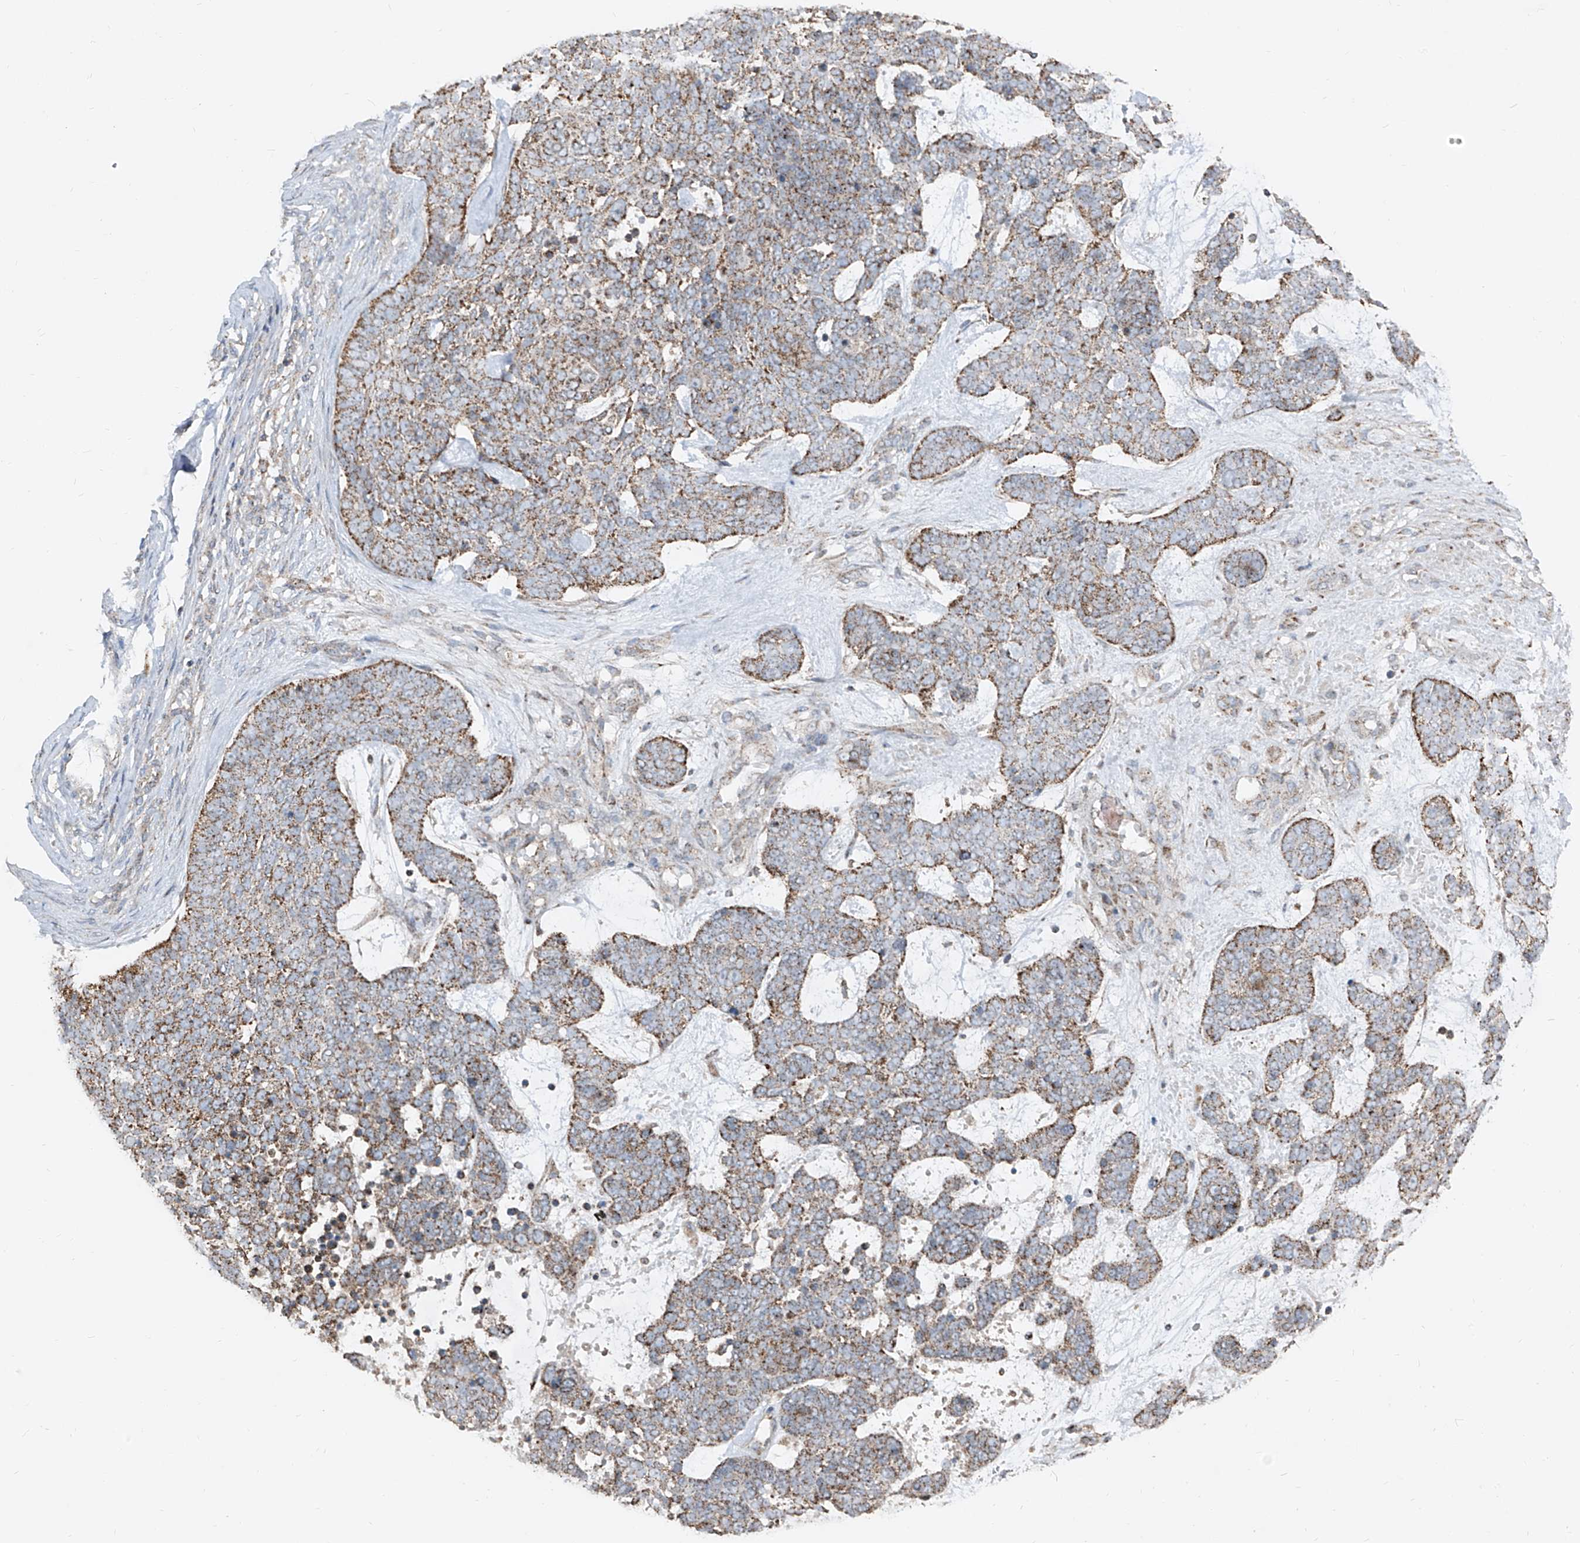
{"staining": {"intensity": "strong", "quantity": "25%-75%", "location": "cytoplasmic/membranous"}, "tissue": "skin cancer", "cell_type": "Tumor cells", "image_type": "cancer", "snomed": [{"axis": "morphology", "description": "Basal cell carcinoma"}, {"axis": "topography", "description": "Skin"}], "caption": "DAB (3,3'-diaminobenzidine) immunohistochemical staining of skin cancer (basal cell carcinoma) shows strong cytoplasmic/membranous protein staining in about 25%-75% of tumor cells. (DAB (3,3'-diaminobenzidine) IHC with brightfield microscopy, high magnification).", "gene": "ABCD3", "patient": {"sex": "female", "age": 81}}